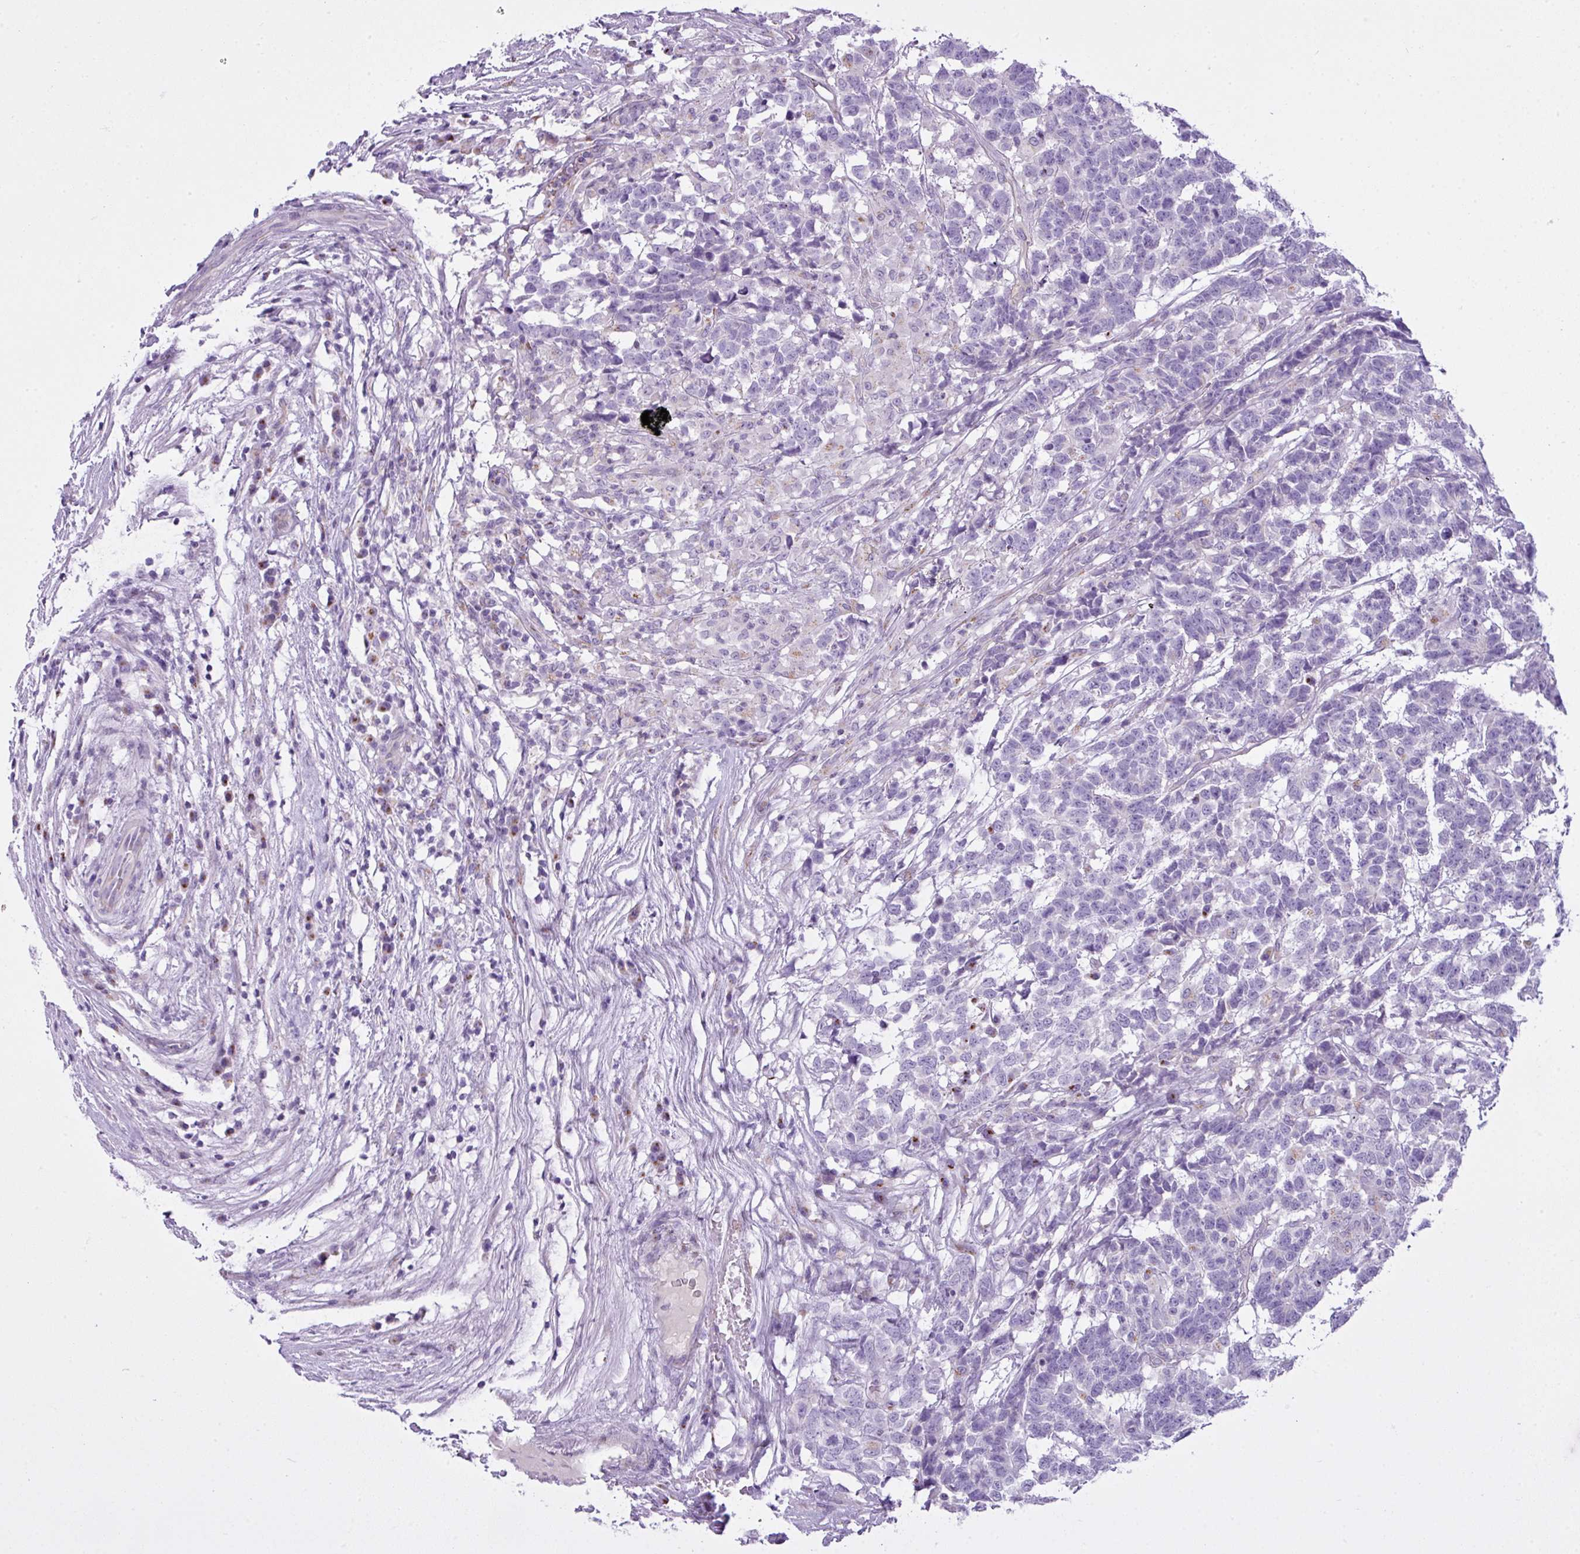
{"staining": {"intensity": "moderate", "quantity": "<25%", "location": "cytoplasmic/membranous"}, "tissue": "testis cancer", "cell_type": "Tumor cells", "image_type": "cancer", "snomed": [{"axis": "morphology", "description": "Carcinoma, Embryonal, NOS"}, {"axis": "topography", "description": "Testis"}], "caption": "IHC of testis cancer (embryonal carcinoma) reveals low levels of moderate cytoplasmic/membranous positivity in about <25% of tumor cells.", "gene": "FAM43A", "patient": {"sex": "male", "age": 26}}